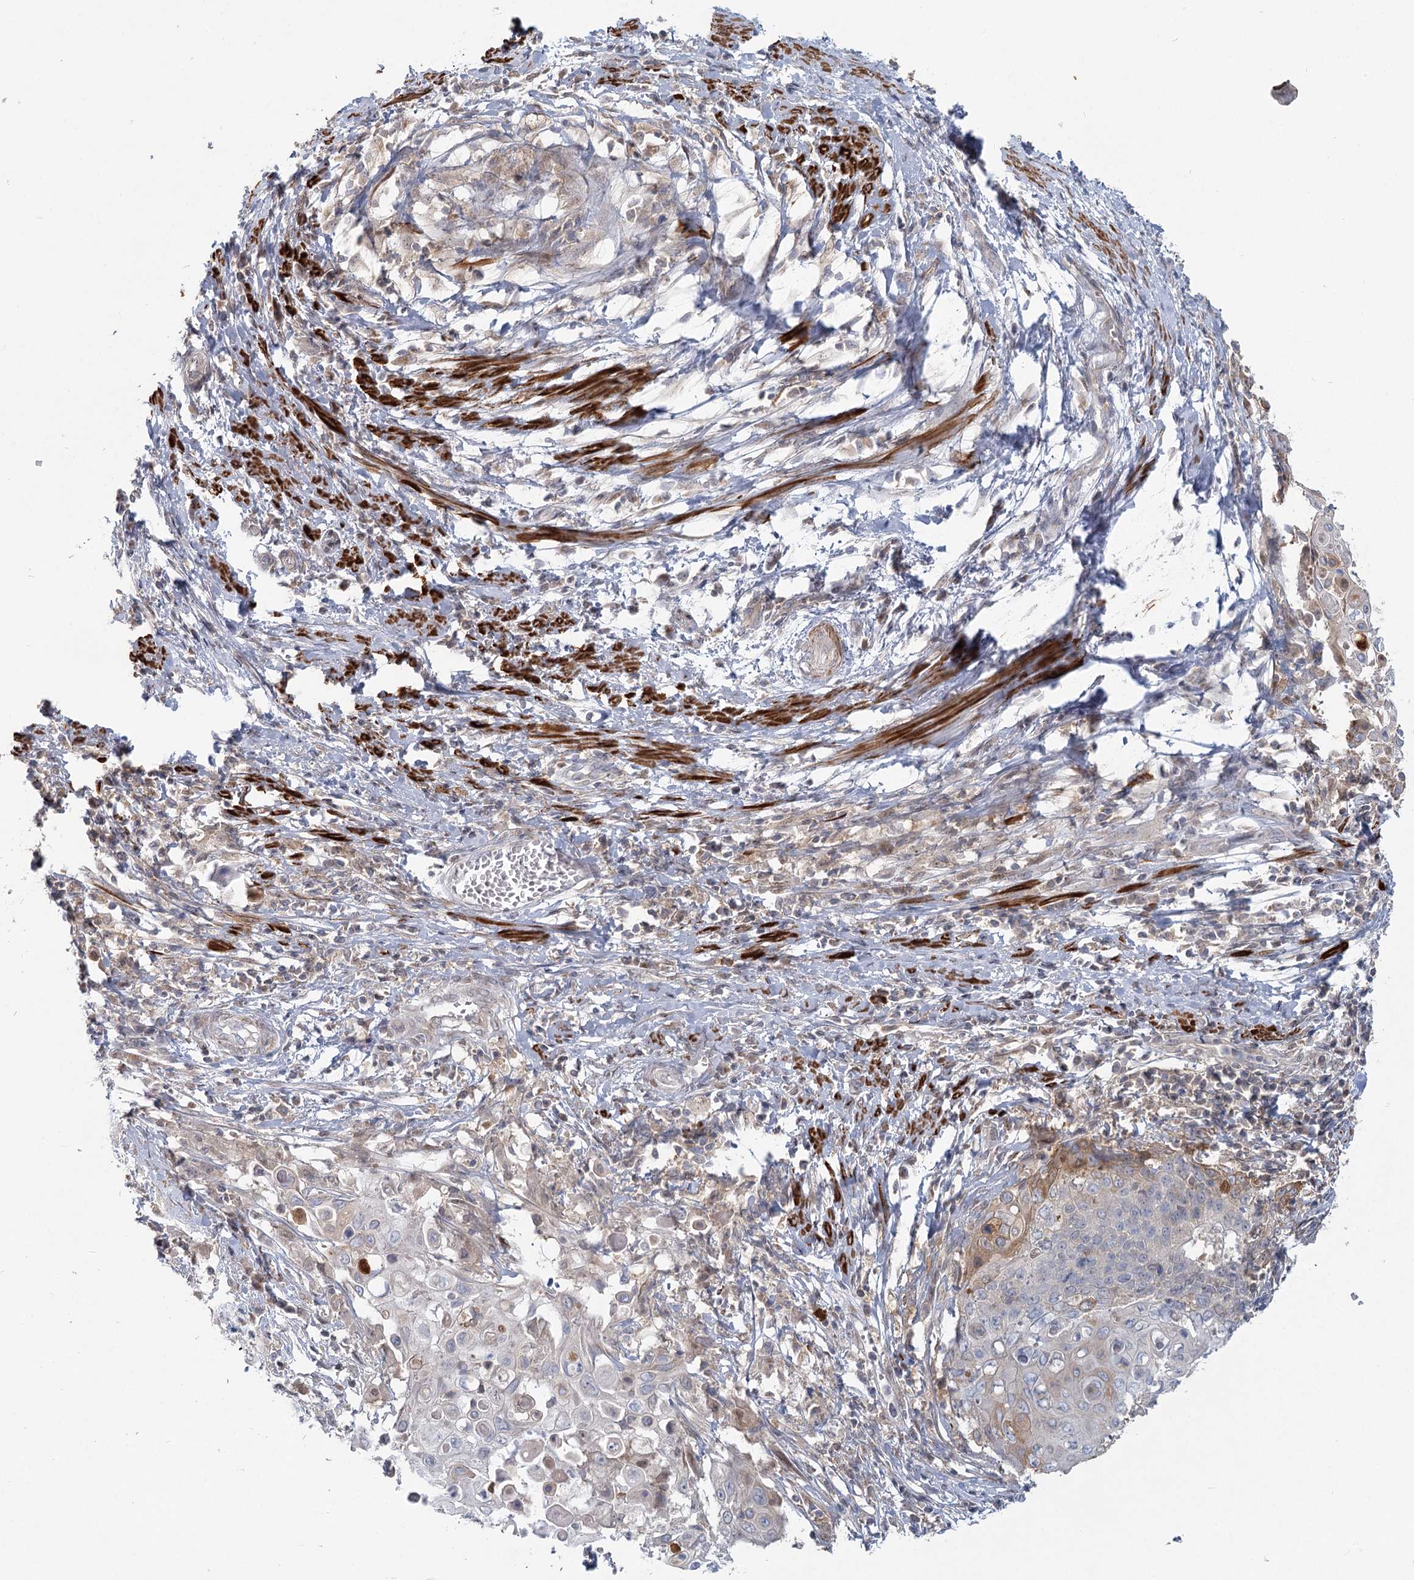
{"staining": {"intensity": "negative", "quantity": "none", "location": "none"}, "tissue": "cervical cancer", "cell_type": "Tumor cells", "image_type": "cancer", "snomed": [{"axis": "morphology", "description": "Squamous cell carcinoma, NOS"}, {"axis": "topography", "description": "Cervix"}], "caption": "Cervical cancer (squamous cell carcinoma) was stained to show a protein in brown. There is no significant staining in tumor cells. The staining was performed using DAB to visualize the protein expression in brown, while the nuclei were stained in blue with hematoxylin (Magnification: 20x).", "gene": "USP11", "patient": {"sex": "female", "age": 39}}